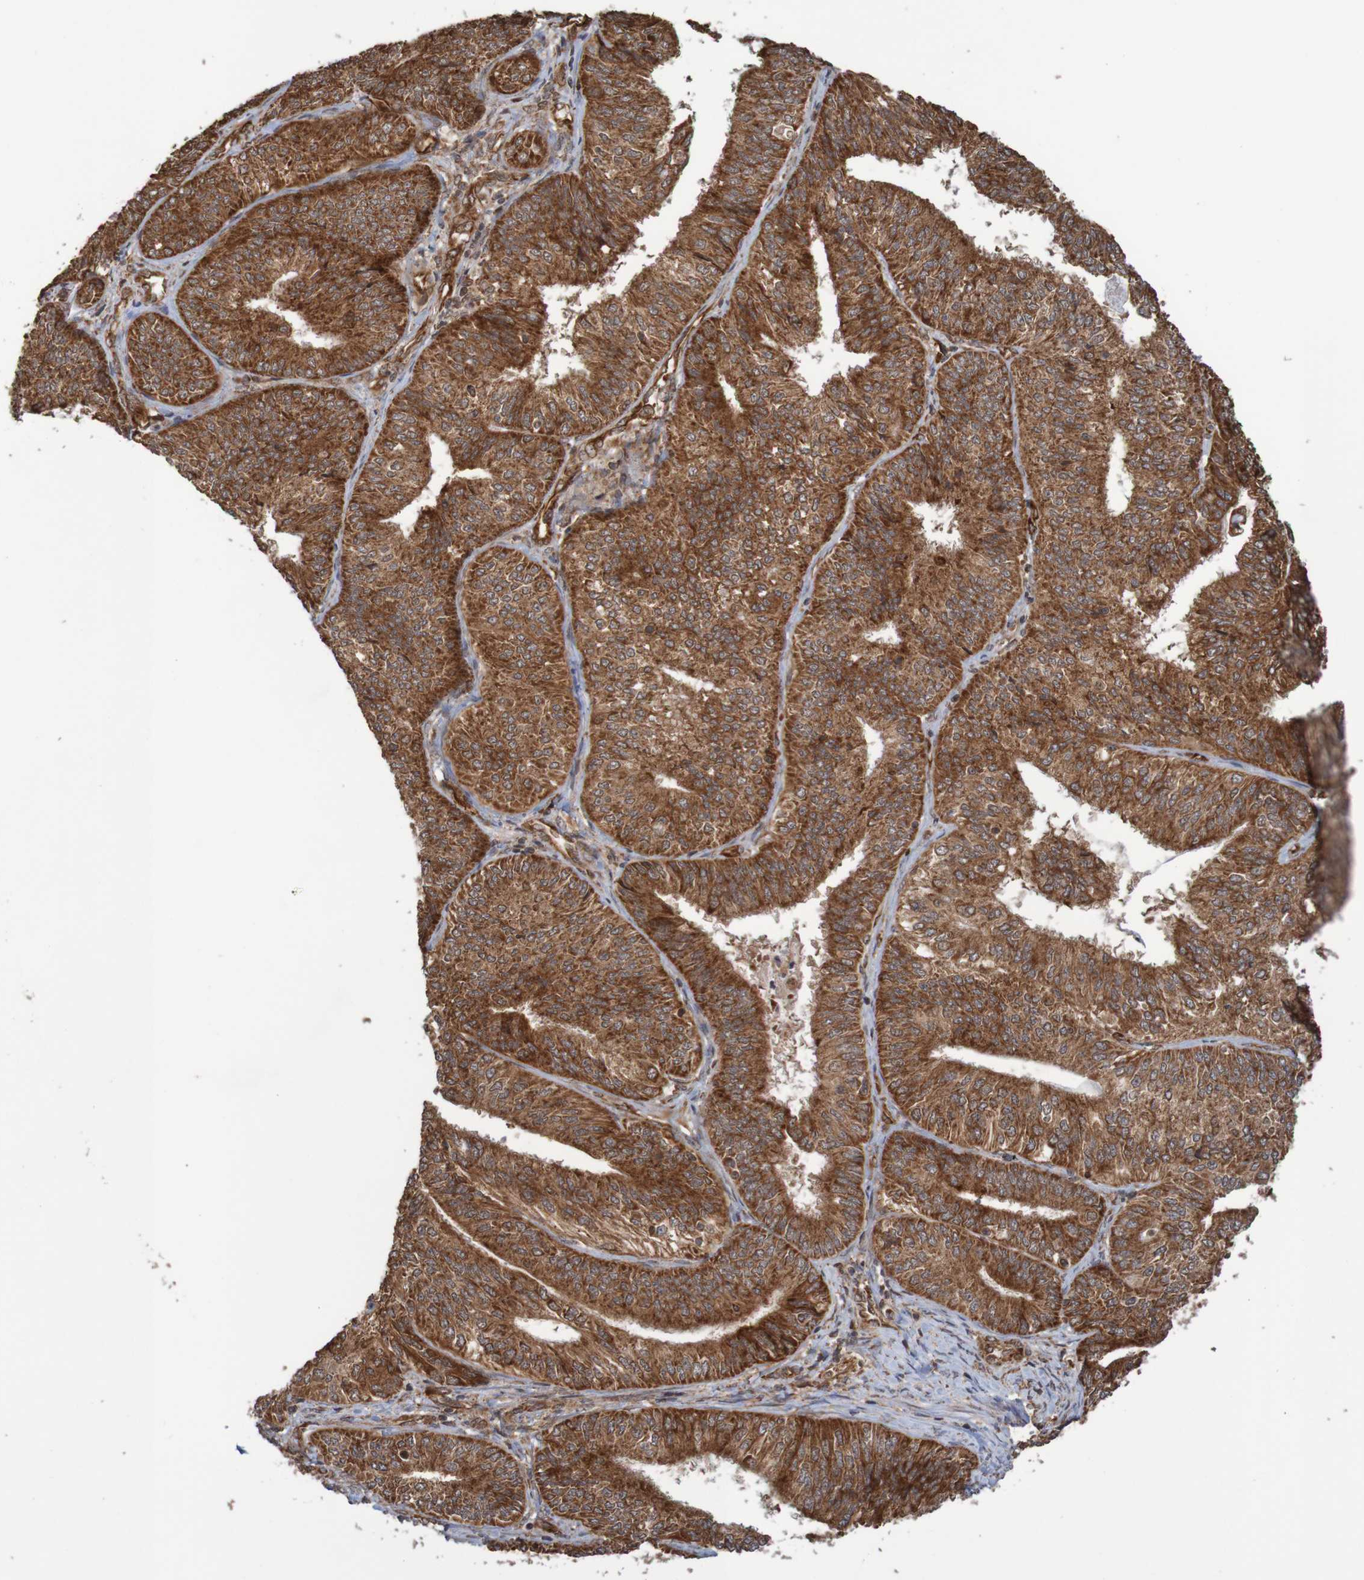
{"staining": {"intensity": "strong", "quantity": ">75%", "location": "cytoplasmic/membranous"}, "tissue": "endometrial cancer", "cell_type": "Tumor cells", "image_type": "cancer", "snomed": [{"axis": "morphology", "description": "Adenocarcinoma, NOS"}, {"axis": "topography", "description": "Endometrium"}], "caption": "A photomicrograph of human endometrial cancer (adenocarcinoma) stained for a protein exhibits strong cytoplasmic/membranous brown staining in tumor cells.", "gene": "MRPL52", "patient": {"sex": "female", "age": 58}}